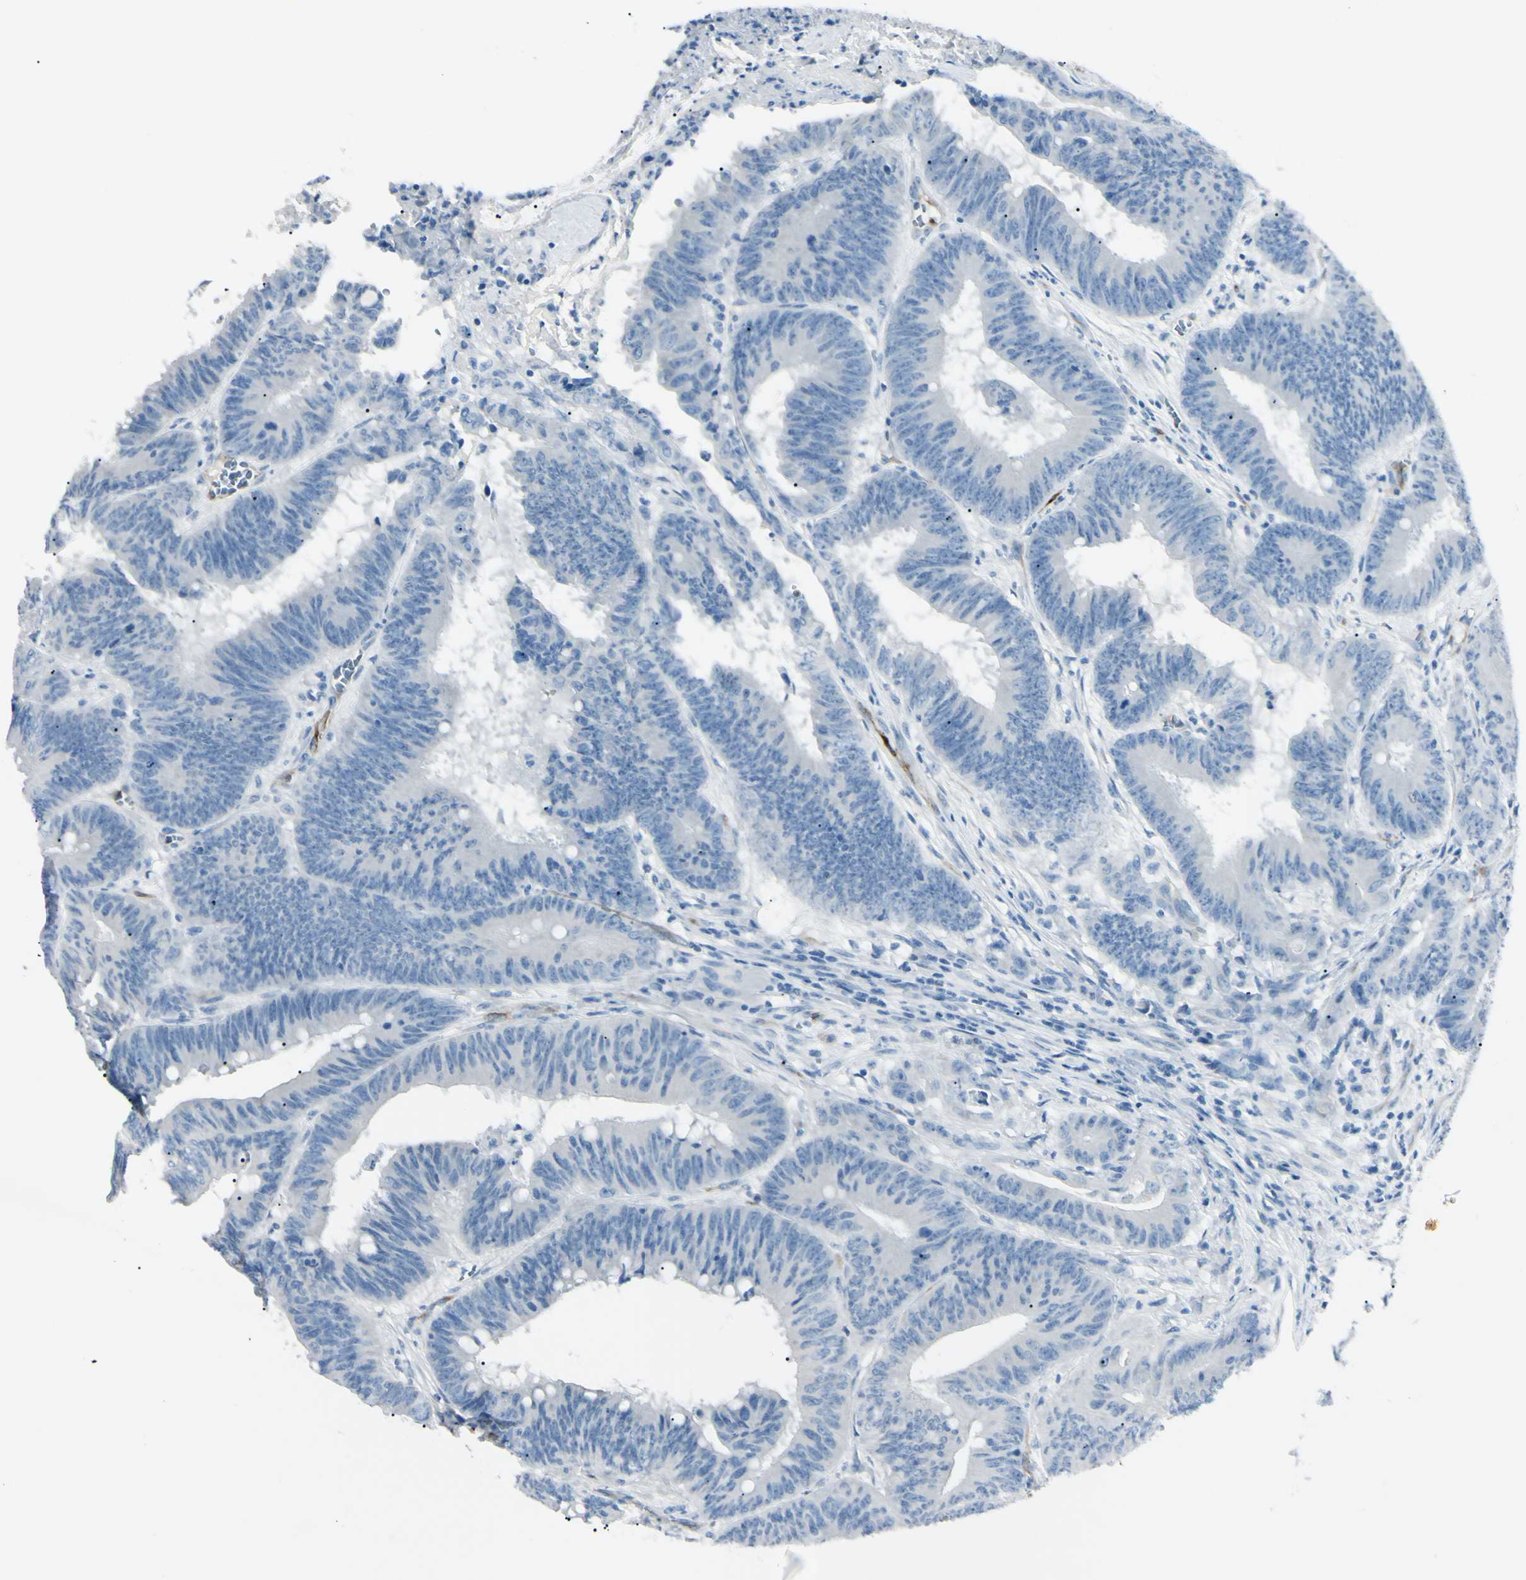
{"staining": {"intensity": "negative", "quantity": "none", "location": "none"}, "tissue": "colorectal cancer", "cell_type": "Tumor cells", "image_type": "cancer", "snomed": [{"axis": "morphology", "description": "Adenocarcinoma, NOS"}, {"axis": "topography", "description": "Colon"}], "caption": "Colorectal cancer was stained to show a protein in brown. There is no significant staining in tumor cells.", "gene": "FOLH1", "patient": {"sex": "male", "age": 45}}